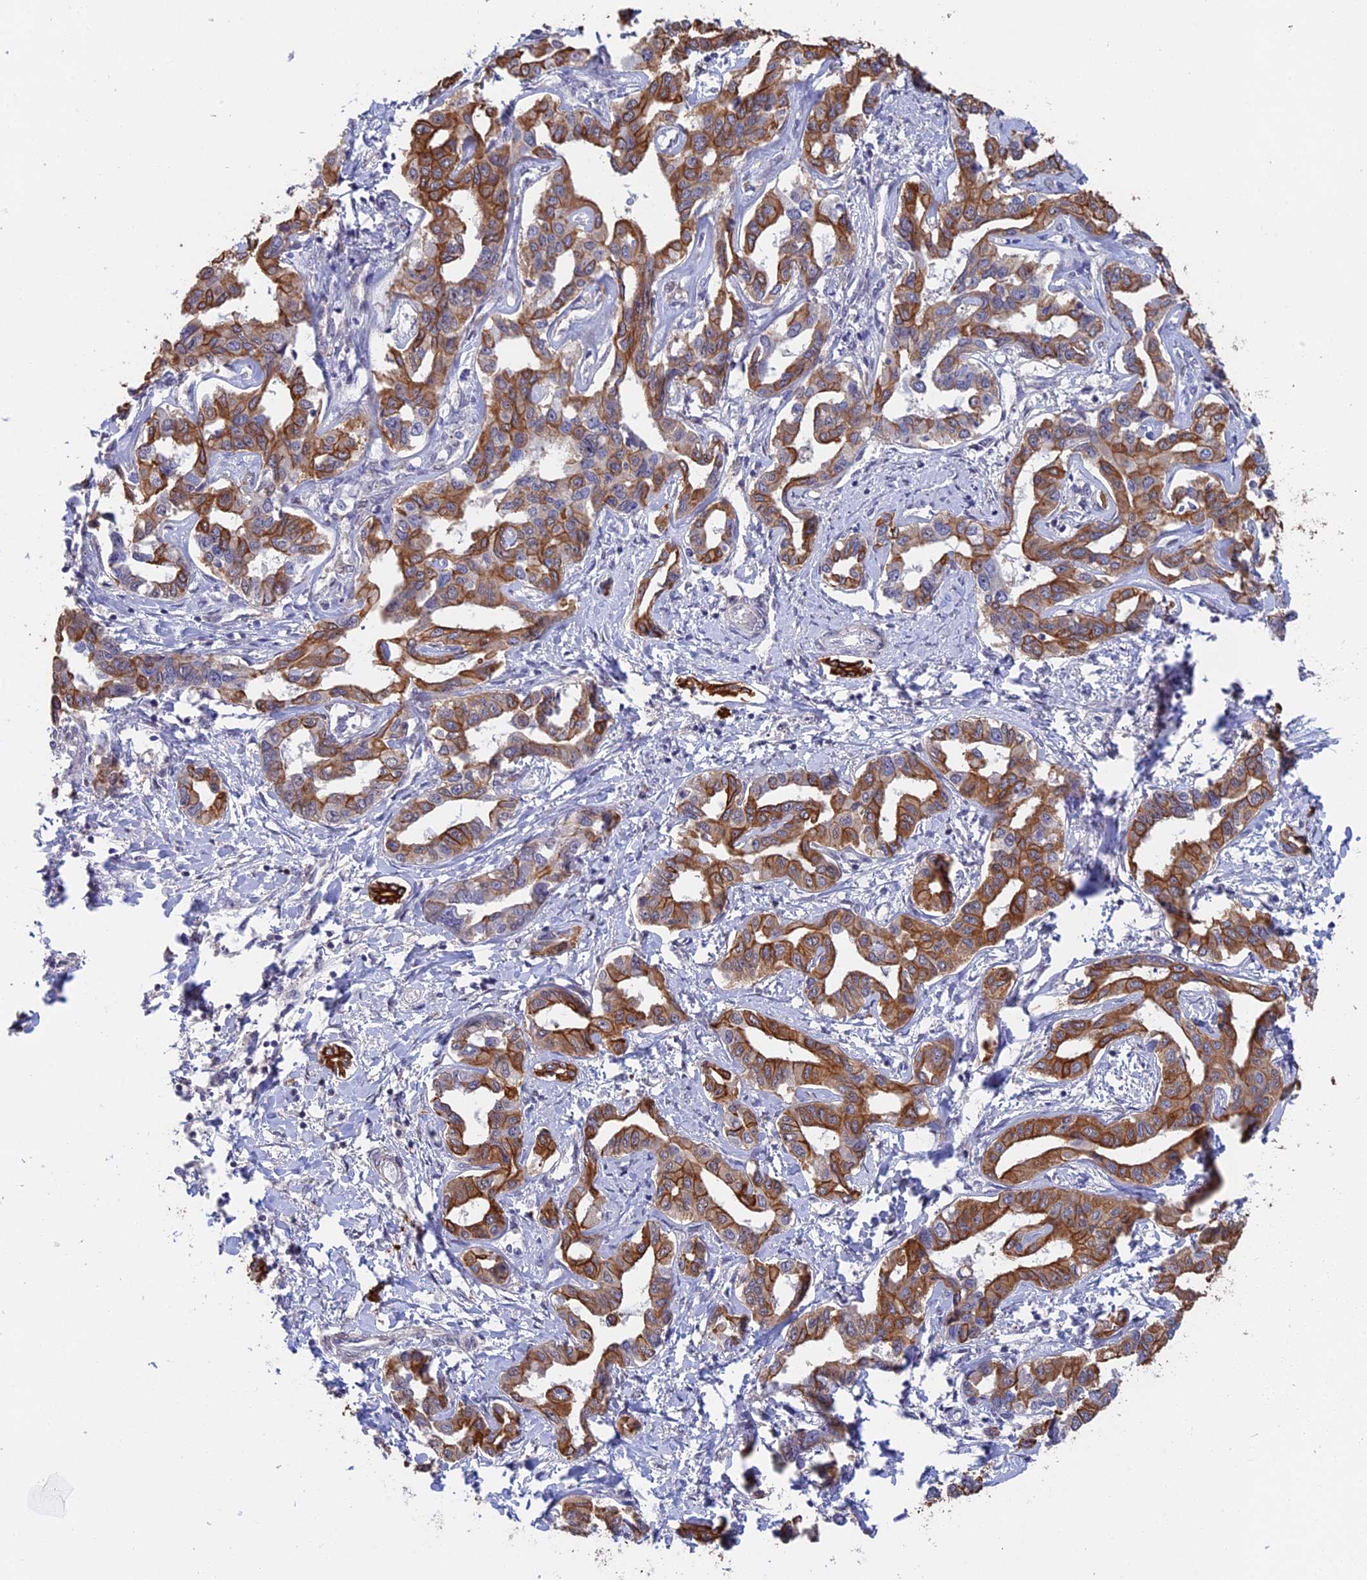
{"staining": {"intensity": "moderate", "quantity": ">75%", "location": "cytoplasmic/membranous"}, "tissue": "liver cancer", "cell_type": "Tumor cells", "image_type": "cancer", "snomed": [{"axis": "morphology", "description": "Cholangiocarcinoma"}, {"axis": "topography", "description": "Liver"}], "caption": "Liver cancer (cholangiocarcinoma) tissue reveals moderate cytoplasmic/membranous positivity in about >75% of tumor cells", "gene": "STUB1", "patient": {"sex": "male", "age": 59}}